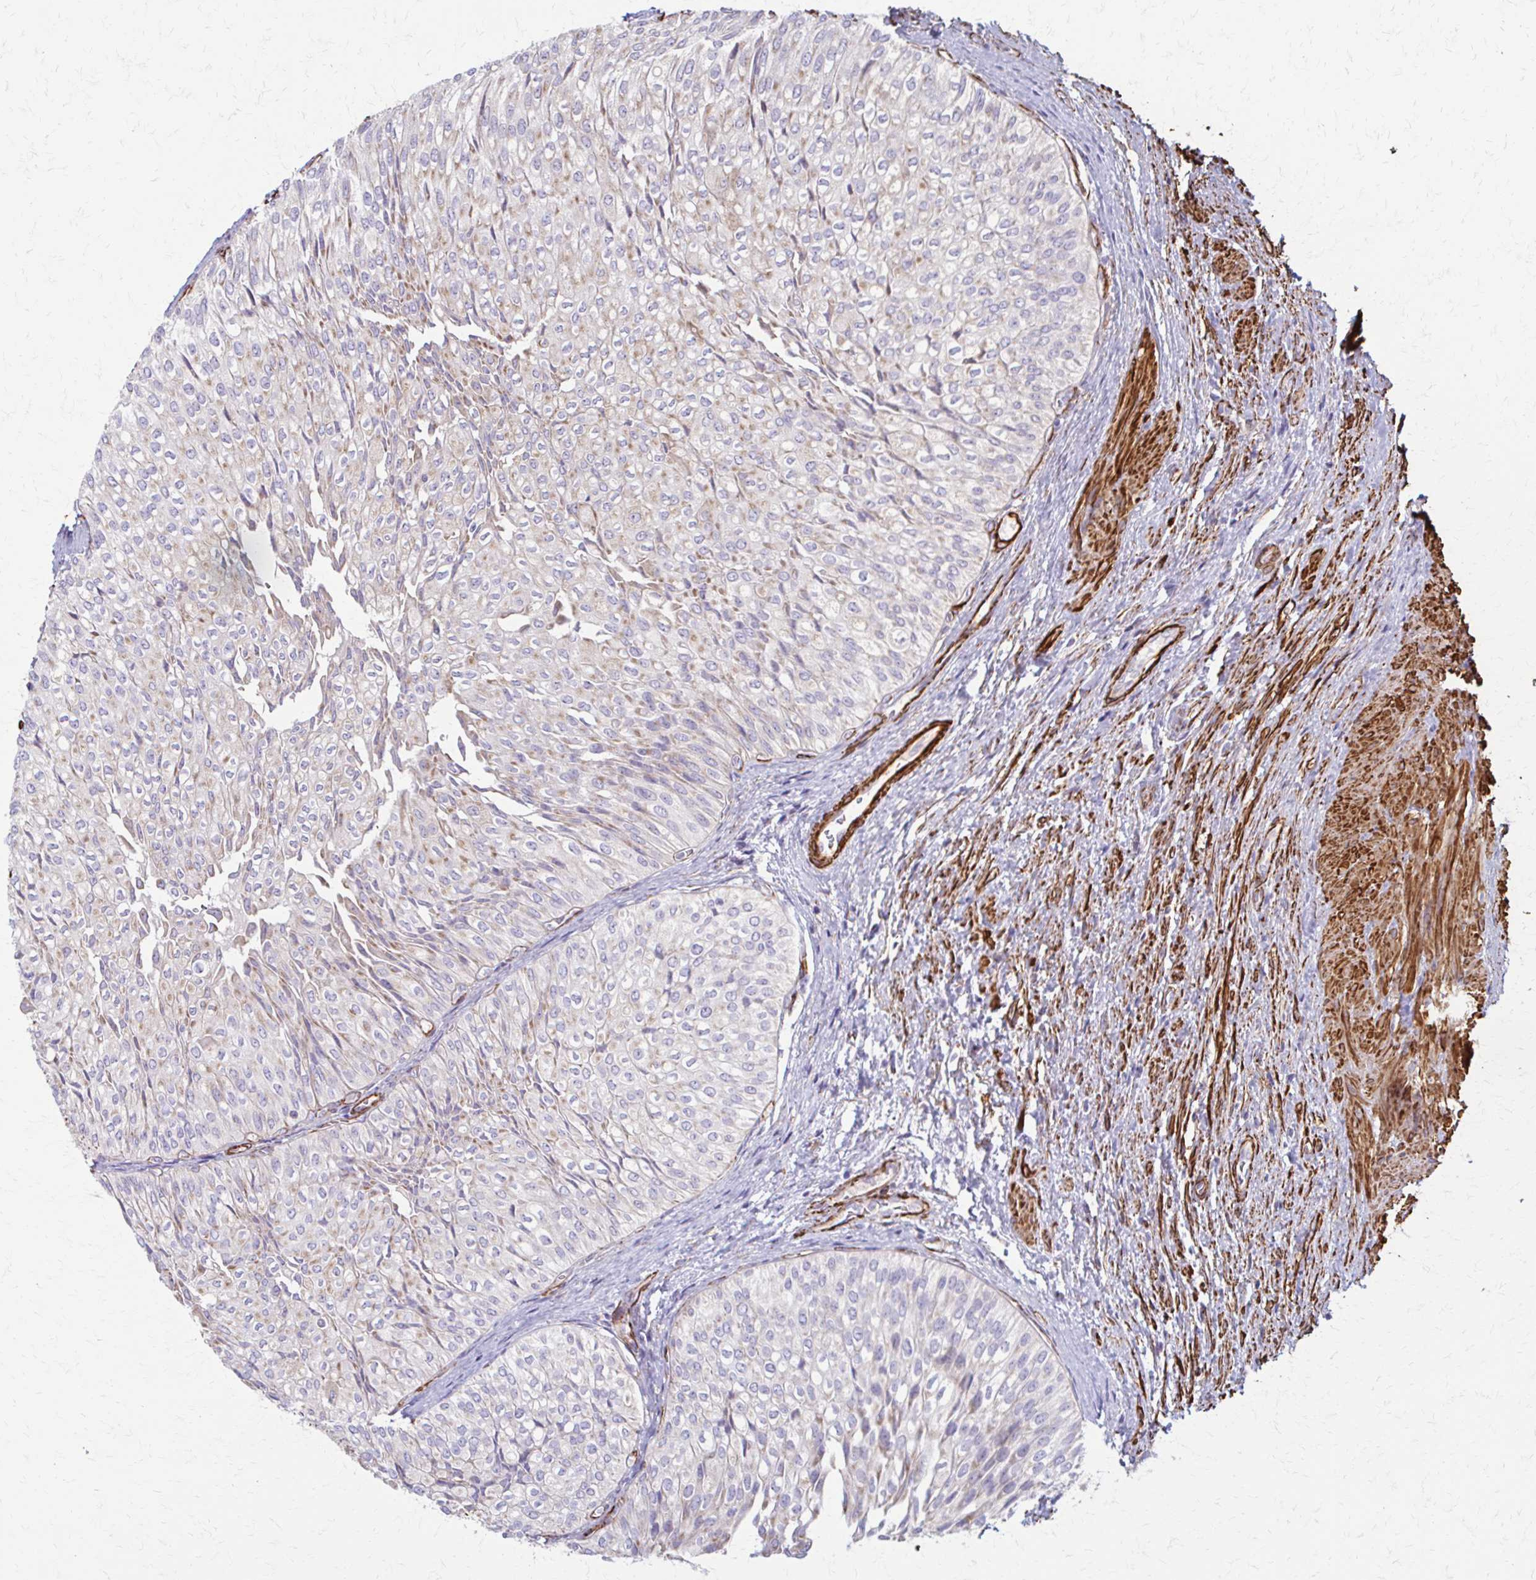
{"staining": {"intensity": "weak", "quantity": "<25%", "location": "cytoplasmic/membranous"}, "tissue": "urothelial cancer", "cell_type": "Tumor cells", "image_type": "cancer", "snomed": [{"axis": "morphology", "description": "Urothelial carcinoma, NOS"}, {"axis": "topography", "description": "Urinary bladder"}], "caption": "DAB (3,3'-diaminobenzidine) immunohistochemical staining of transitional cell carcinoma exhibits no significant expression in tumor cells.", "gene": "TIMMDC1", "patient": {"sex": "male", "age": 62}}